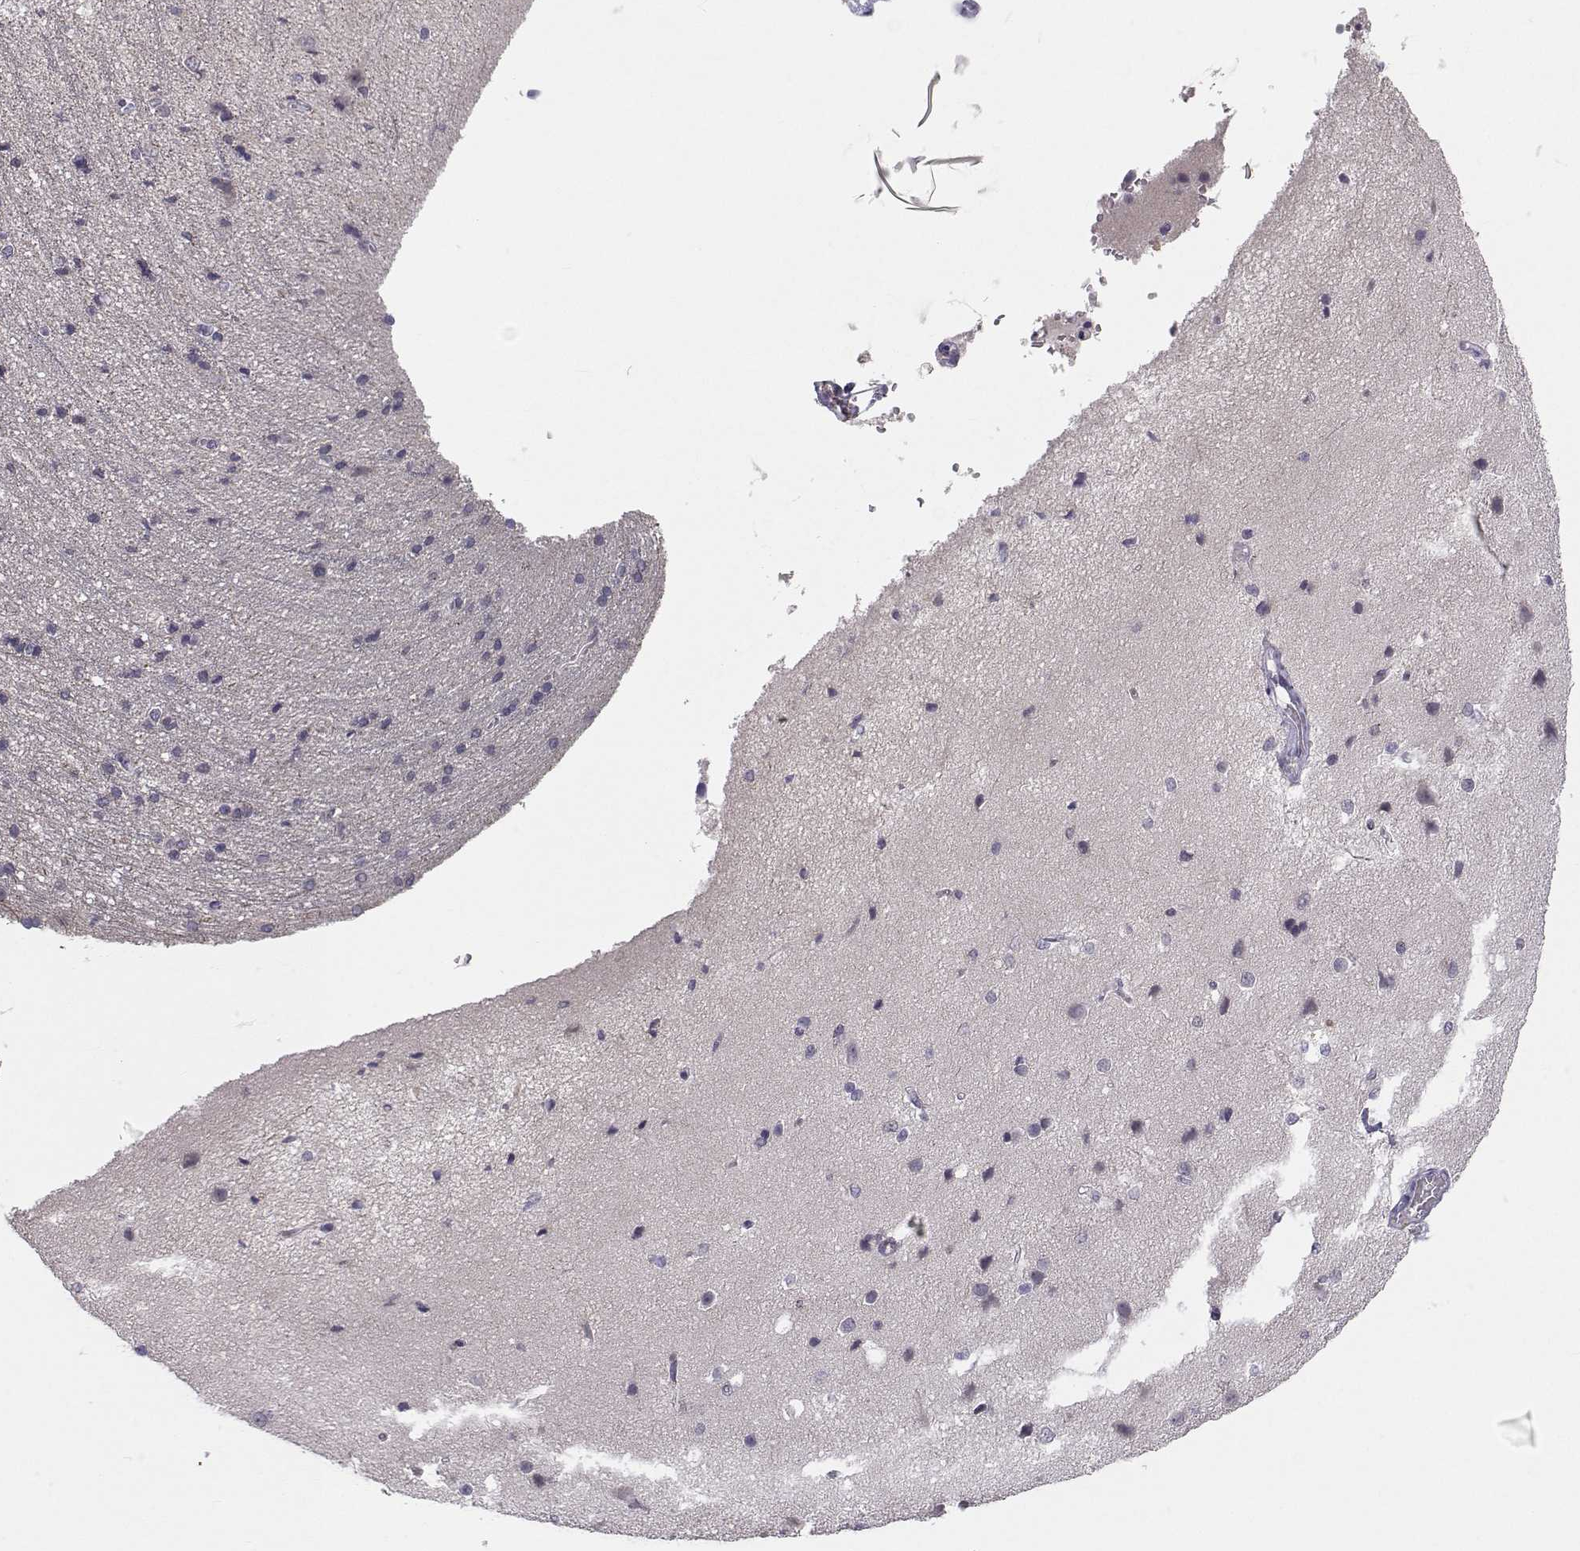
{"staining": {"intensity": "negative", "quantity": "none", "location": "none"}, "tissue": "cerebral cortex", "cell_type": "Endothelial cells", "image_type": "normal", "snomed": [{"axis": "morphology", "description": "Normal tissue, NOS"}, {"axis": "topography", "description": "Cerebral cortex"}], "caption": "Immunohistochemistry (IHC) histopathology image of unremarkable cerebral cortex: human cerebral cortex stained with DAB (3,3'-diaminobenzidine) reveals no significant protein positivity in endothelial cells.", "gene": "ANGPT1", "patient": {"sex": "male", "age": 37}}